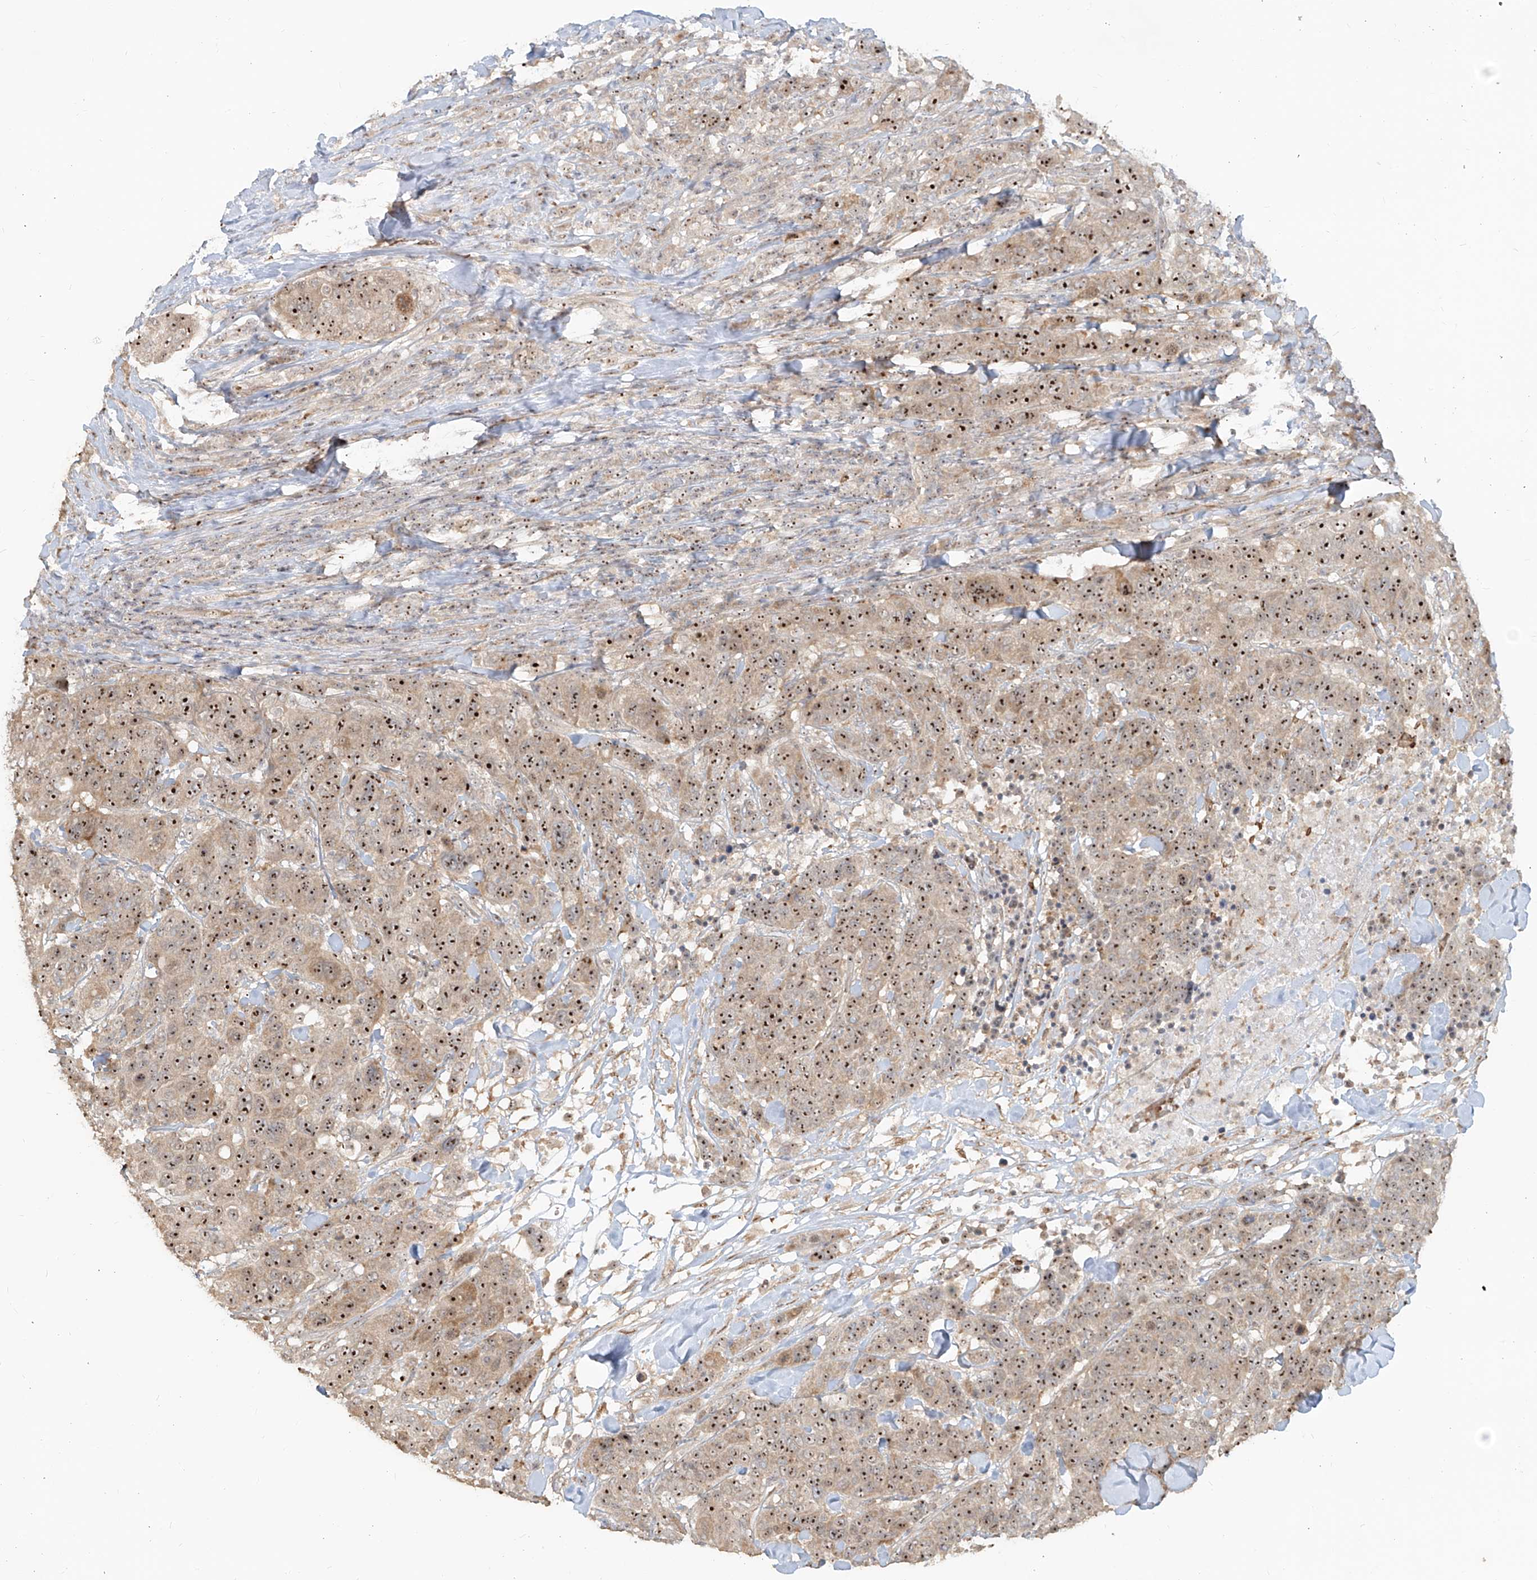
{"staining": {"intensity": "strong", "quantity": ">75%", "location": "nuclear"}, "tissue": "breast cancer", "cell_type": "Tumor cells", "image_type": "cancer", "snomed": [{"axis": "morphology", "description": "Duct carcinoma"}, {"axis": "topography", "description": "Breast"}], "caption": "IHC histopathology image of human invasive ductal carcinoma (breast) stained for a protein (brown), which reveals high levels of strong nuclear positivity in approximately >75% of tumor cells.", "gene": "BYSL", "patient": {"sex": "female", "age": 37}}